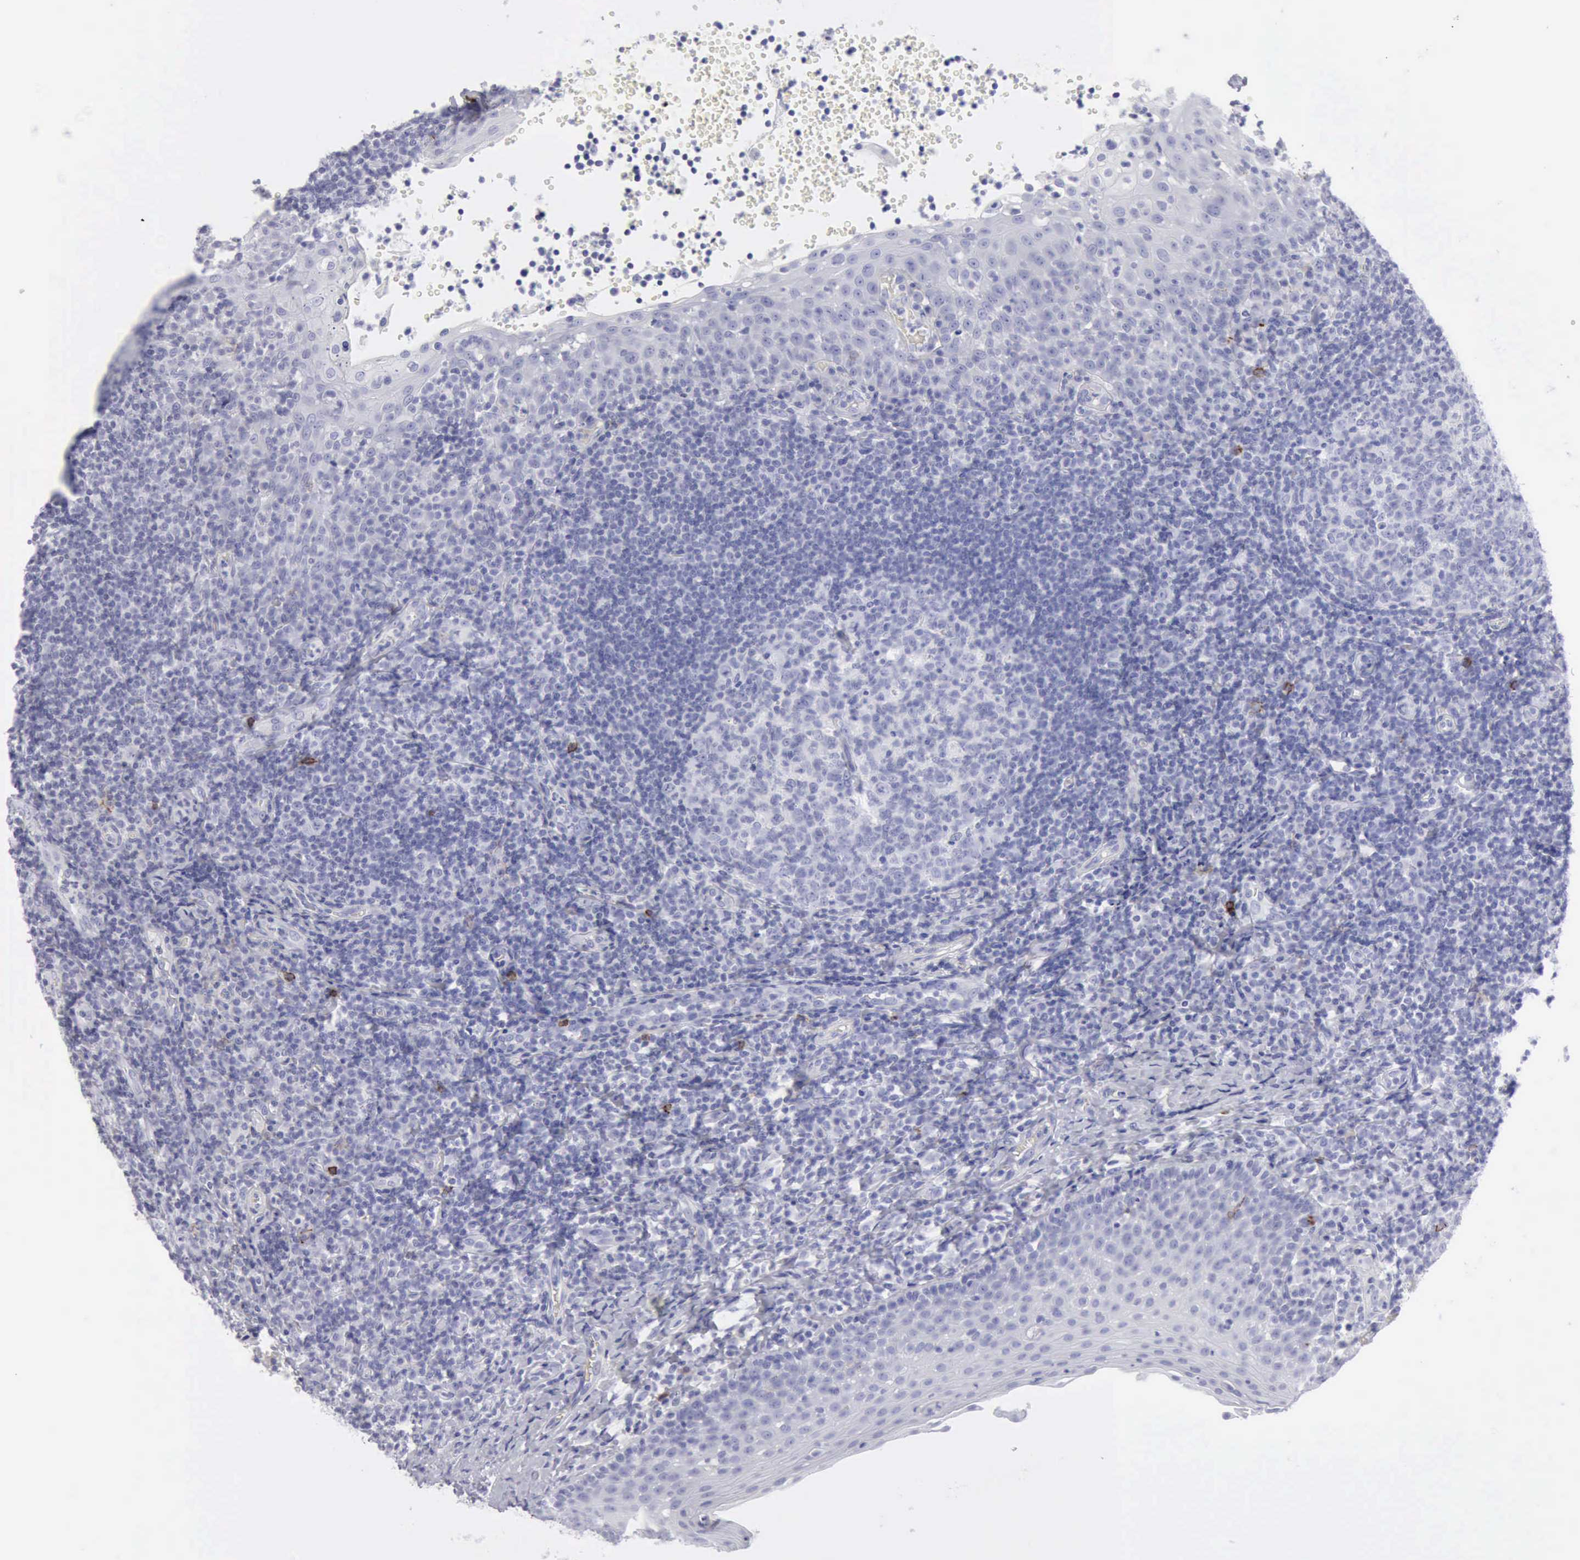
{"staining": {"intensity": "negative", "quantity": "none", "location": "none"}, "tissue": "tonsil", "cell_type": "Germinal center cells", "image_type": "normal", "snomed": [{"axis": "morphology", "description": "Normal tissue, NOS"}, {"axis": "topography", "description": "Tonsil"}], "caption": "High power microscopy micrograph of an IHC histopathology image of normal tonsil, revealing no significant expression in germinal center cells. (DAB IHC with hematoxylin counter stain).", "gene": "NCAM1", "patient": {"sex": "female", "age": 40}}